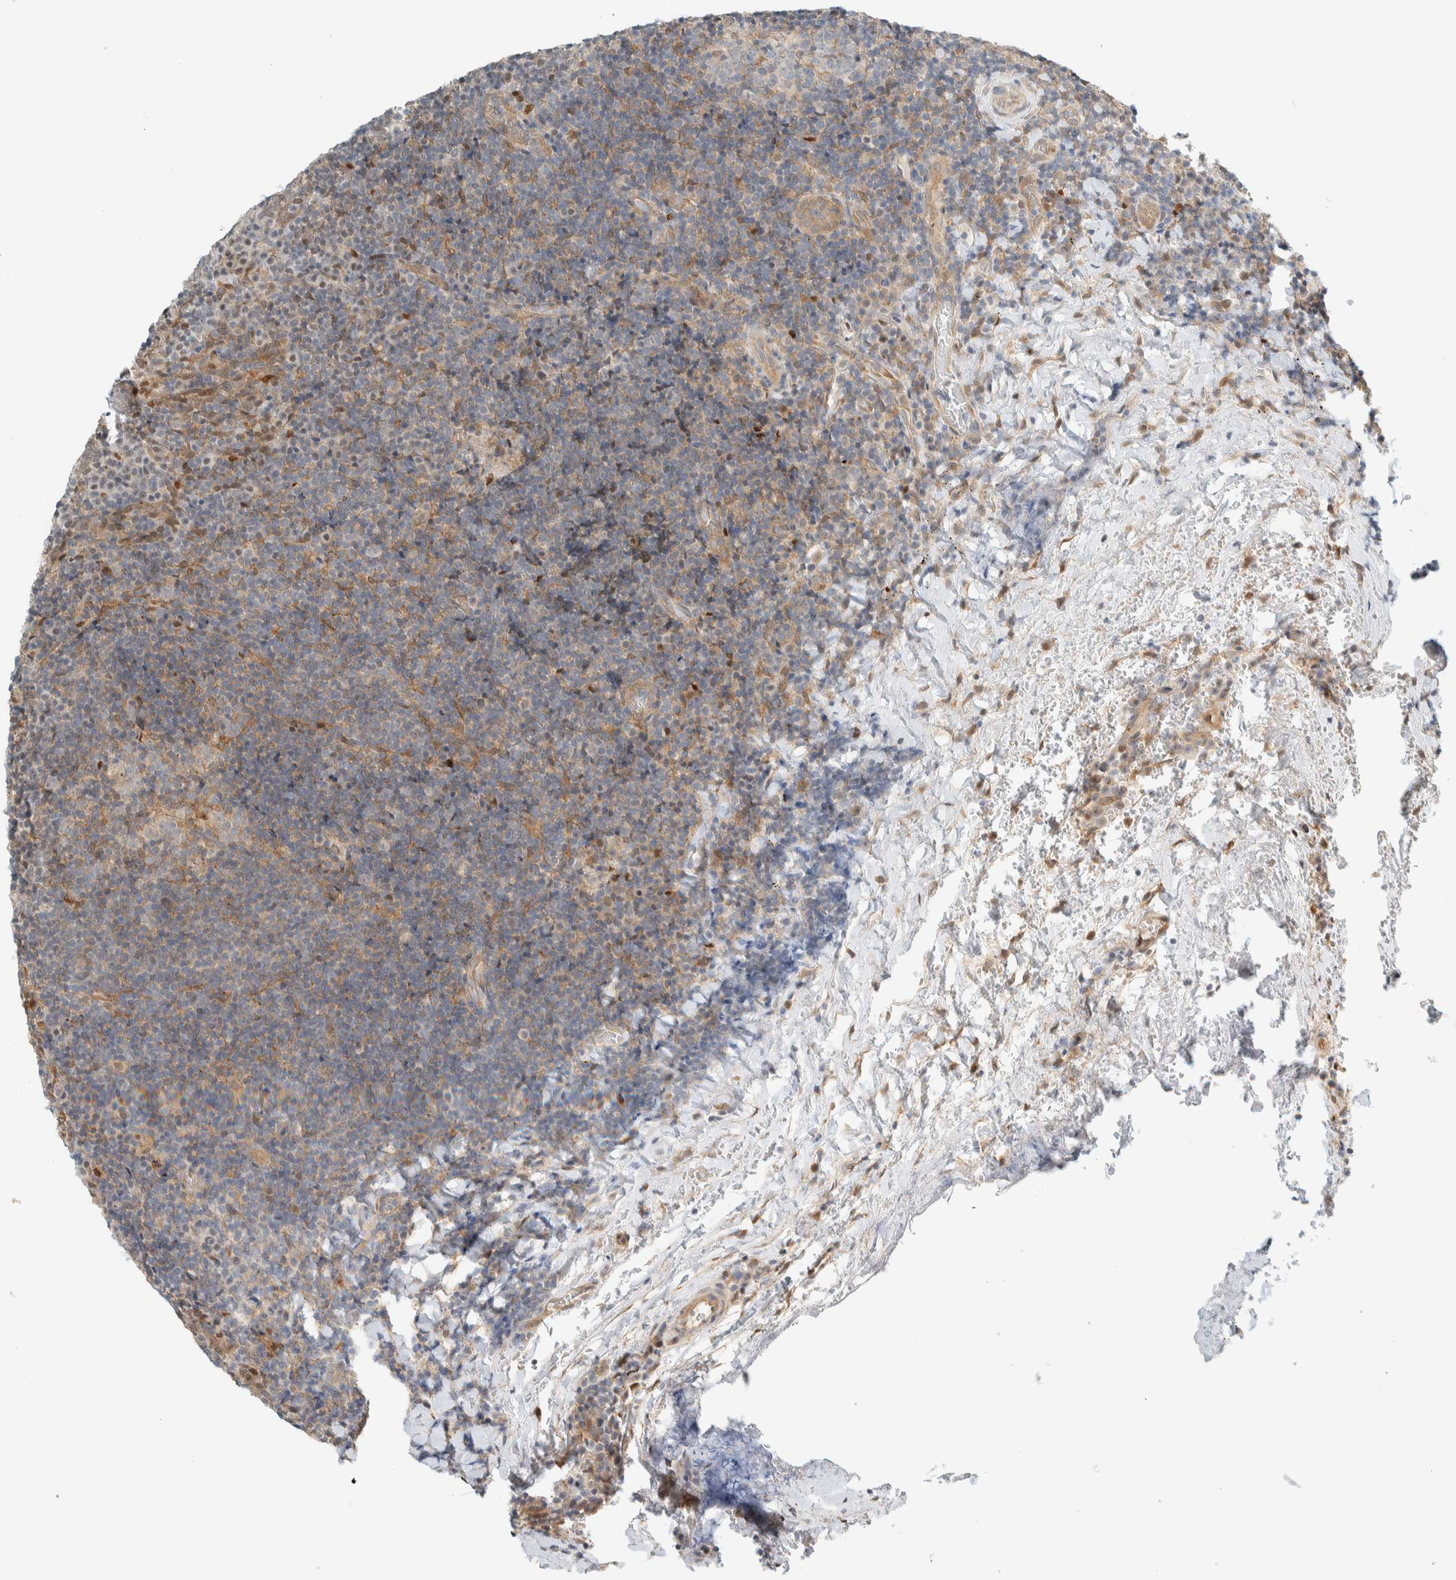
{"staining": {"intensity": "weak", "quantity": "<25%", "location": "cytoplasmic/membranous"}, "tissue": "lymphoma", "cell_type": "Tumor cells", "image_type": "cancer", "snomed": [{"axis": "morphology", "description": "Malignant lymphoma, non-Hodgkin's type, High grade"}, {"axis": "topography", "description": "Tonsil"}], "caption": "Immunohistochemistry photomicrograph of human lymphoma stained for a protein (brown), which reveals no expression in tumor cells.", "gene": "TFE3", "patient": {"sex": "female", "age": 36}}